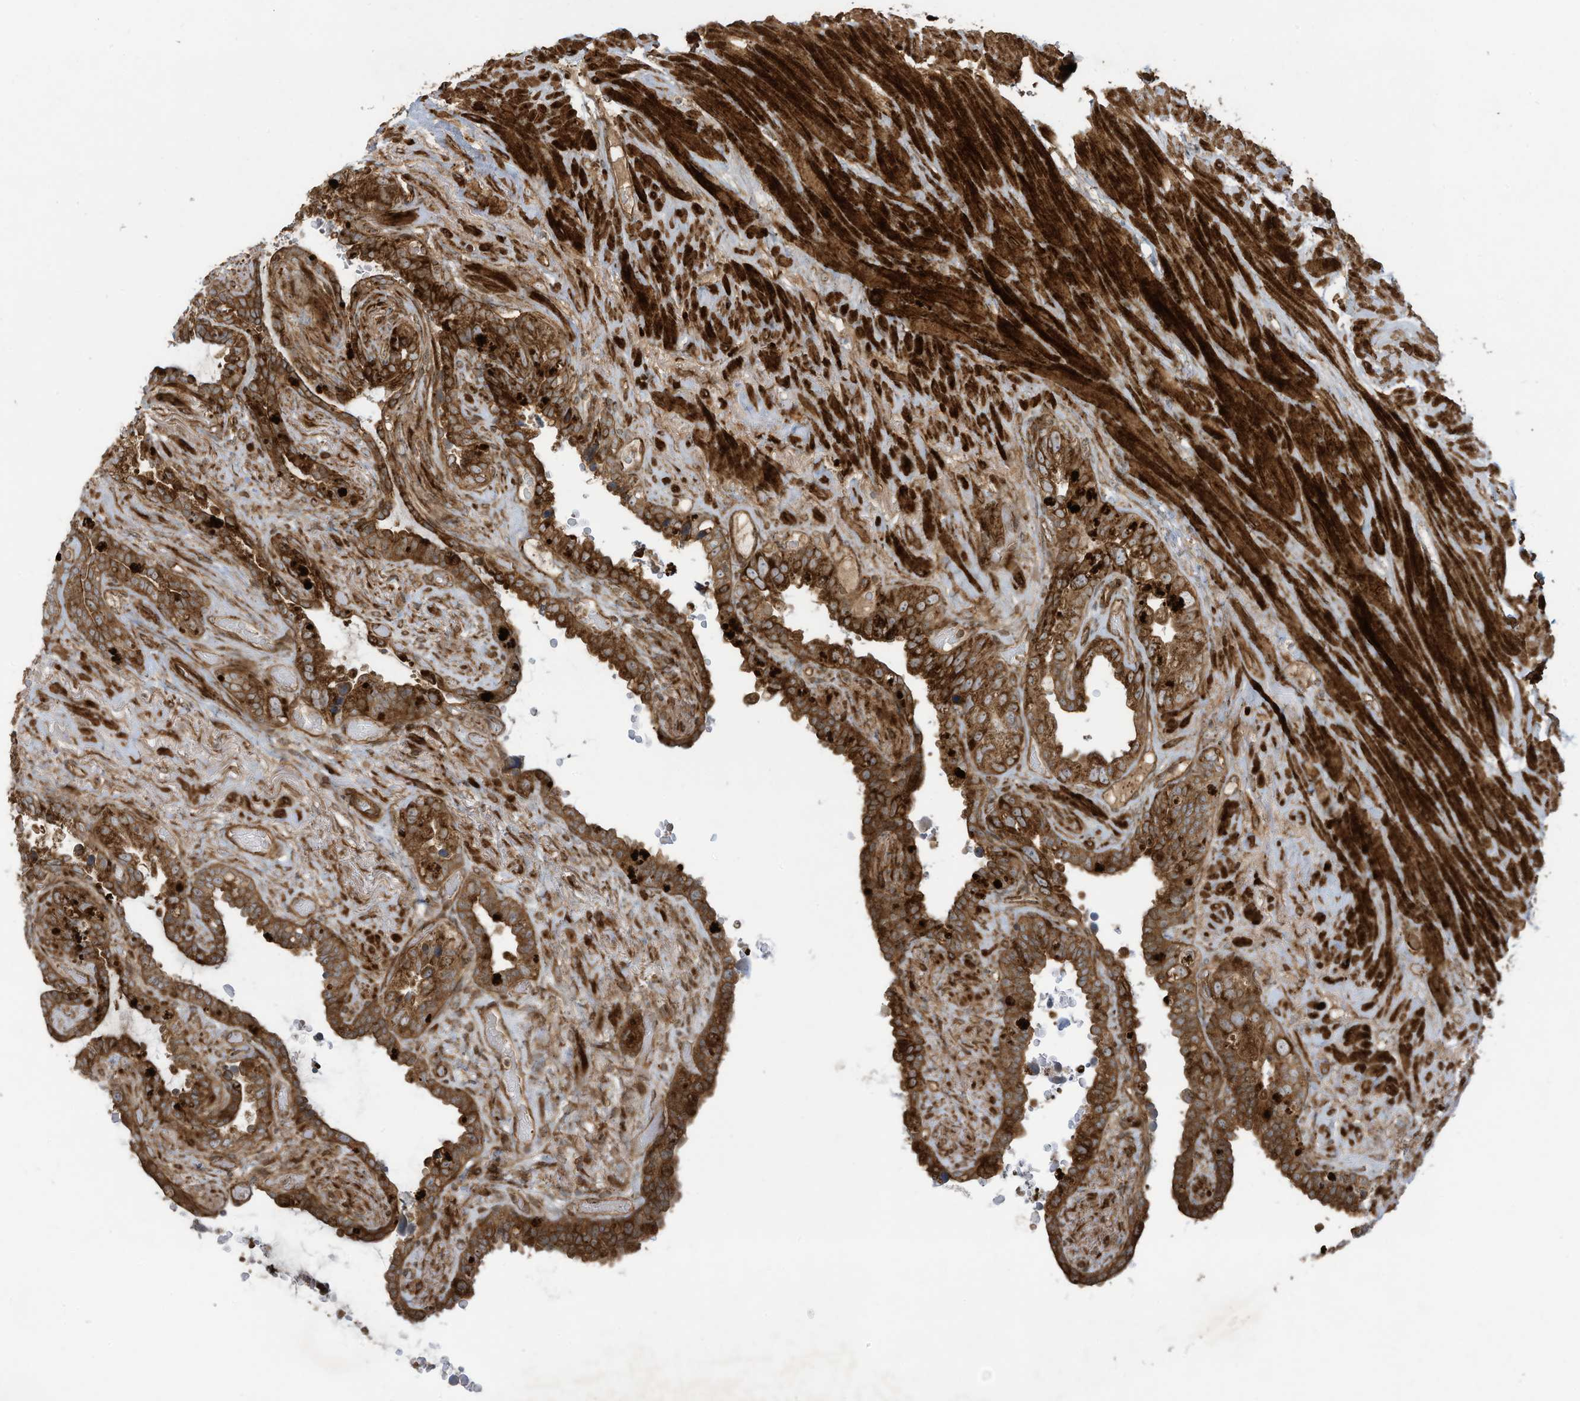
{"staining": {"intensity": "strong", "quantity": ">75%", "location": "cytoplasmic/membranous"}, "tissue": "seminal vesicle", "cell_type": "Glandular cells", "image_type": "normal", "snomed": [{"axis": "morphology", "description": "Normal tissue, NOS"}, {"axis": "topography", "description": "Seminal veicle"}], "caption": "The image shows staining of unremarkable seminal vesicle, revealing strong cytoplasmic/membranous protein staining (brown color) within glandular cells.", "gene": "DDIT4", "patient": {"sex": "male", "age": 80}}